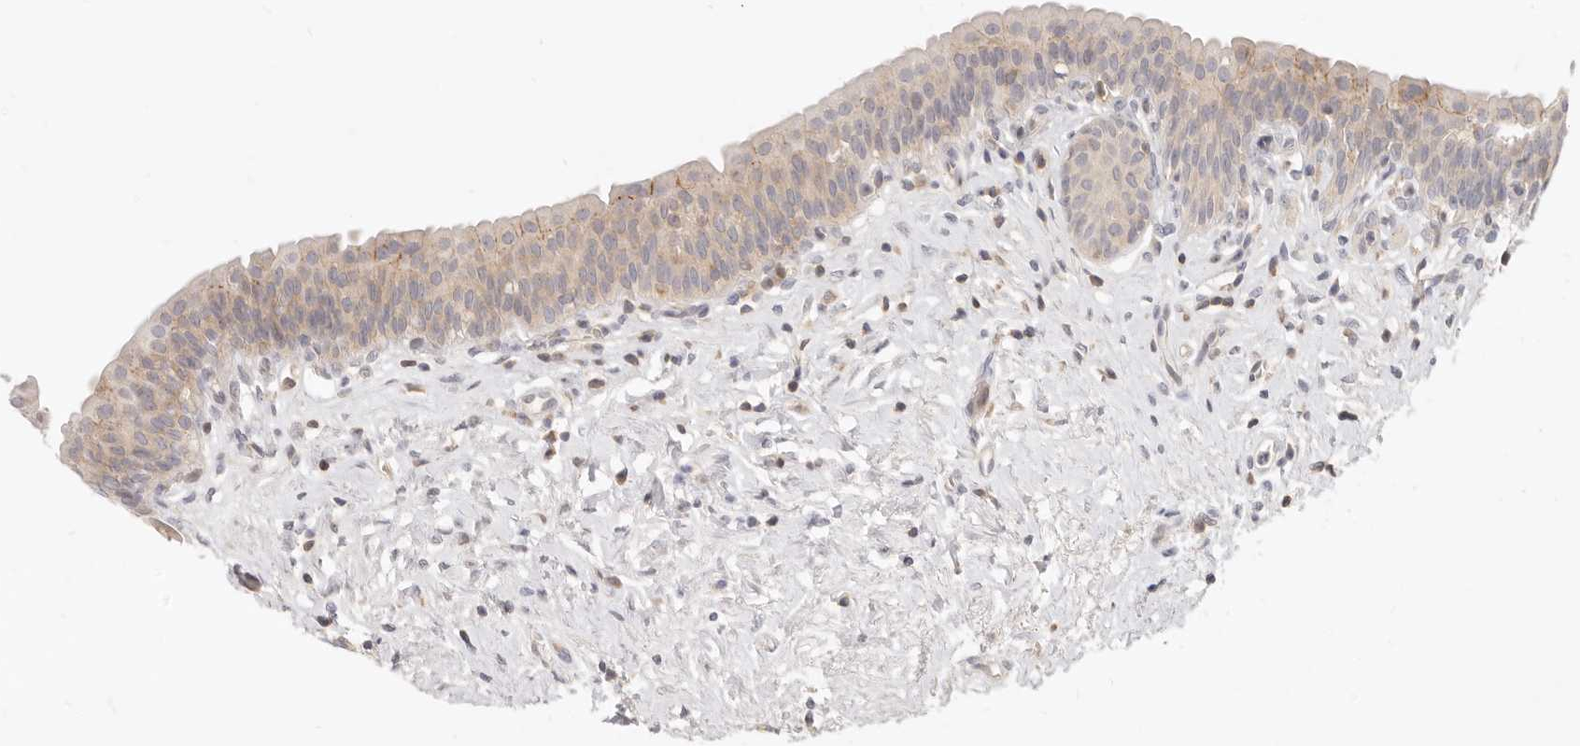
{"staining": {"intensity": "weak", "quantity": "<25%", "location": "cytoplasmic/membranous"}, "tissue": "urinary bladder", "cell_type": "Urothelial cells", "image_type": "normal", "snomed": [{"axis": "morphology", "description": "Normal tissue, NOS"}, {"axis": "topography", "description": "Urinary bladder"}], "caption": "Immunohistochemistry image of normal urinary bladder: urinary bladder stained with DAB (3,3'-diaminobenzidine) exhibits no significant protein staining in urothelial cells. The staining was performed using DAB (3,3'-diaminobenzidine) to visualize the protein expression in brown, while the nuclei were stained in blue with hematoxylin (Magnification: 20x).", "gene": "LTB4R2", "patient": {"sex": "male", "age": 83}}